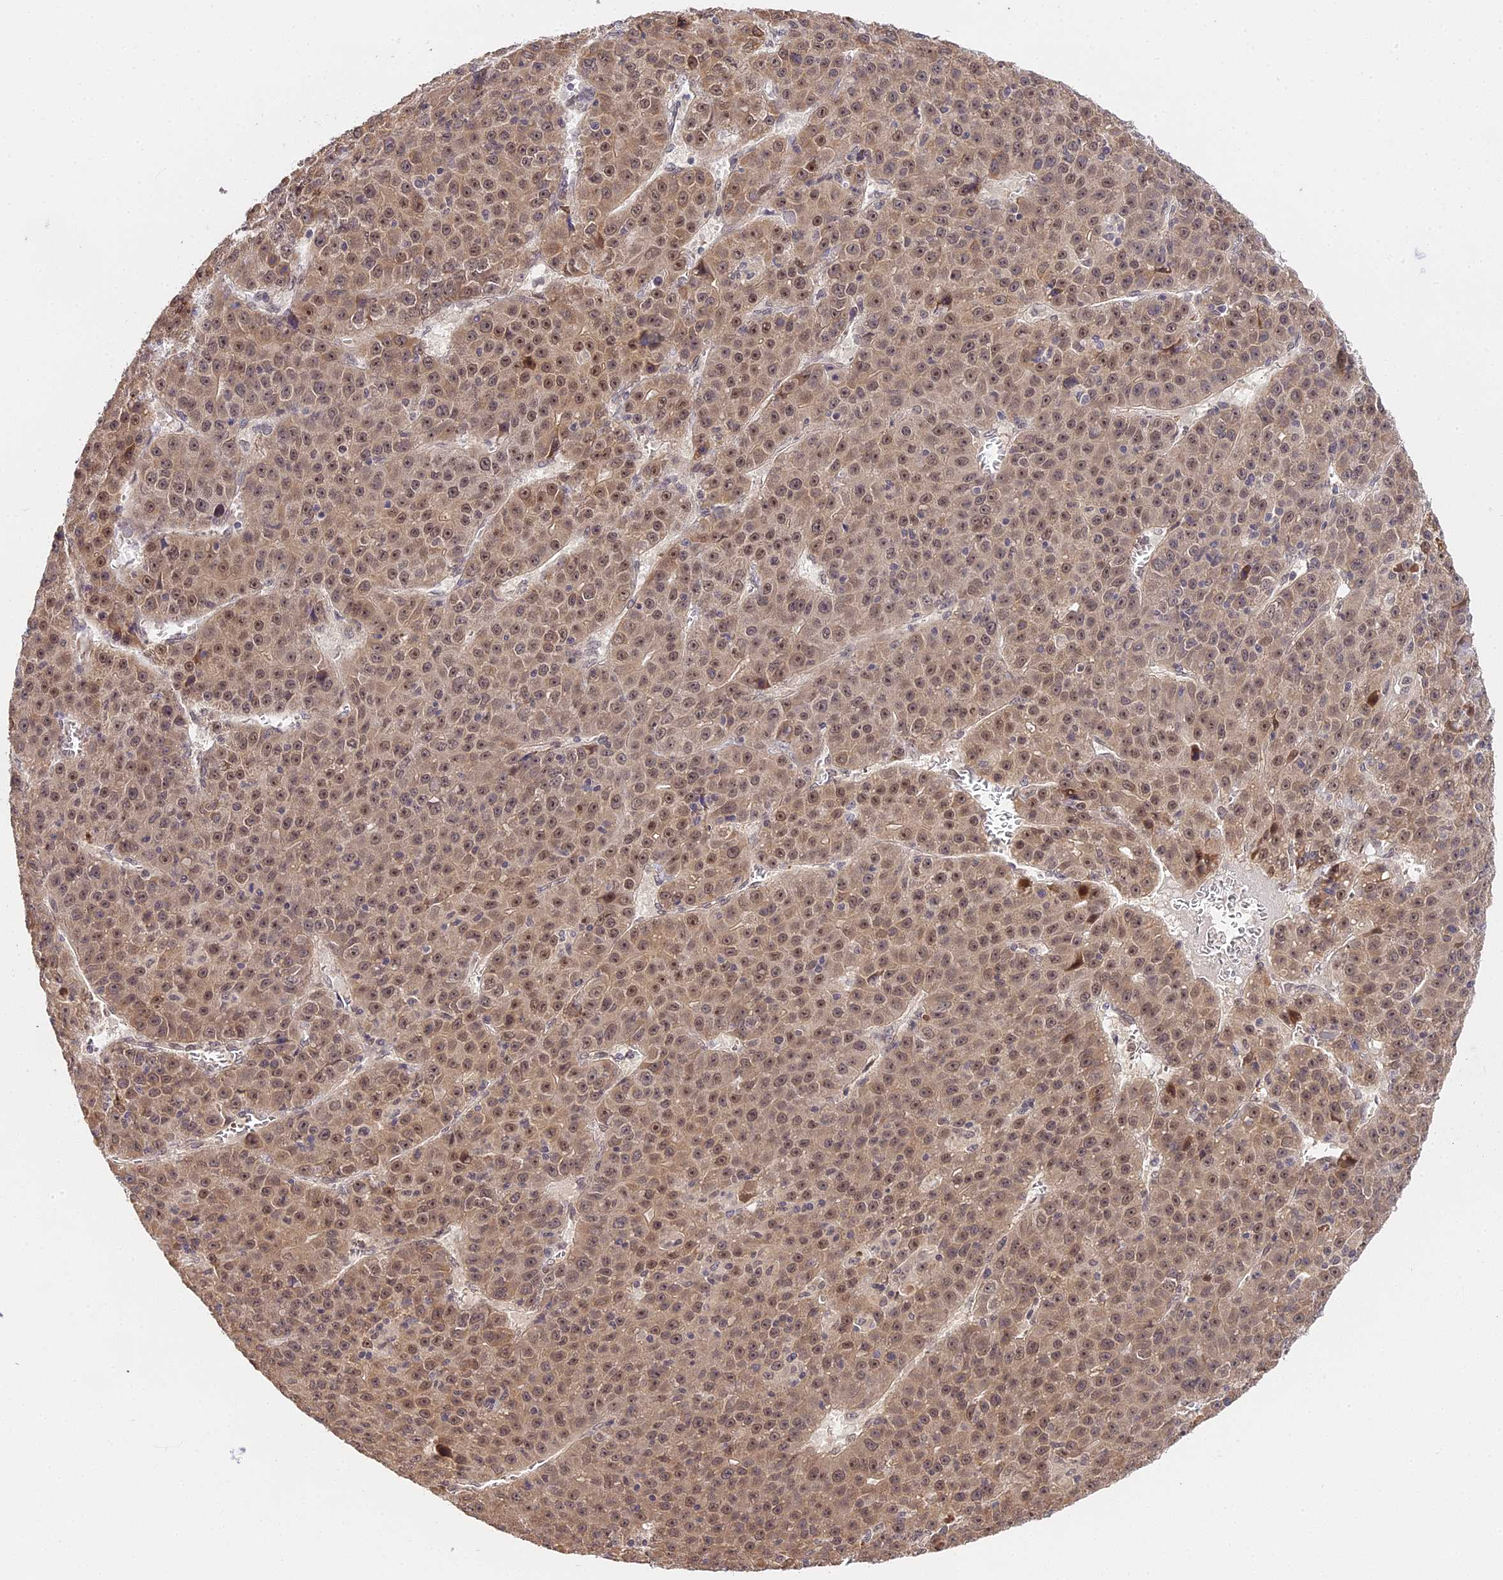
{"staining": {"intensity": "moderate", "quantity": ">75%", "location": "cytoplasmic/membranous,nuclear"}, "tissue": "liver cancer", "cell_type": "Tumor cells", "image_type": "cancer", "snomed": [{"axis": "morphology", "description": "Carcinoma, Hepatocellular, NOS"}, {"axis": "topography", "description": "Liver"}], "caption": "High-power microscopy captured an immunohistochemistry photomicrograph of hepatocellular carcinoma (liver), revealing moderate cytoplasmic/membranous and nuclear expression in about >75% of tumor cells.", "gene": "IMPACT", "patient": {"sex": "female", "age": 53}}